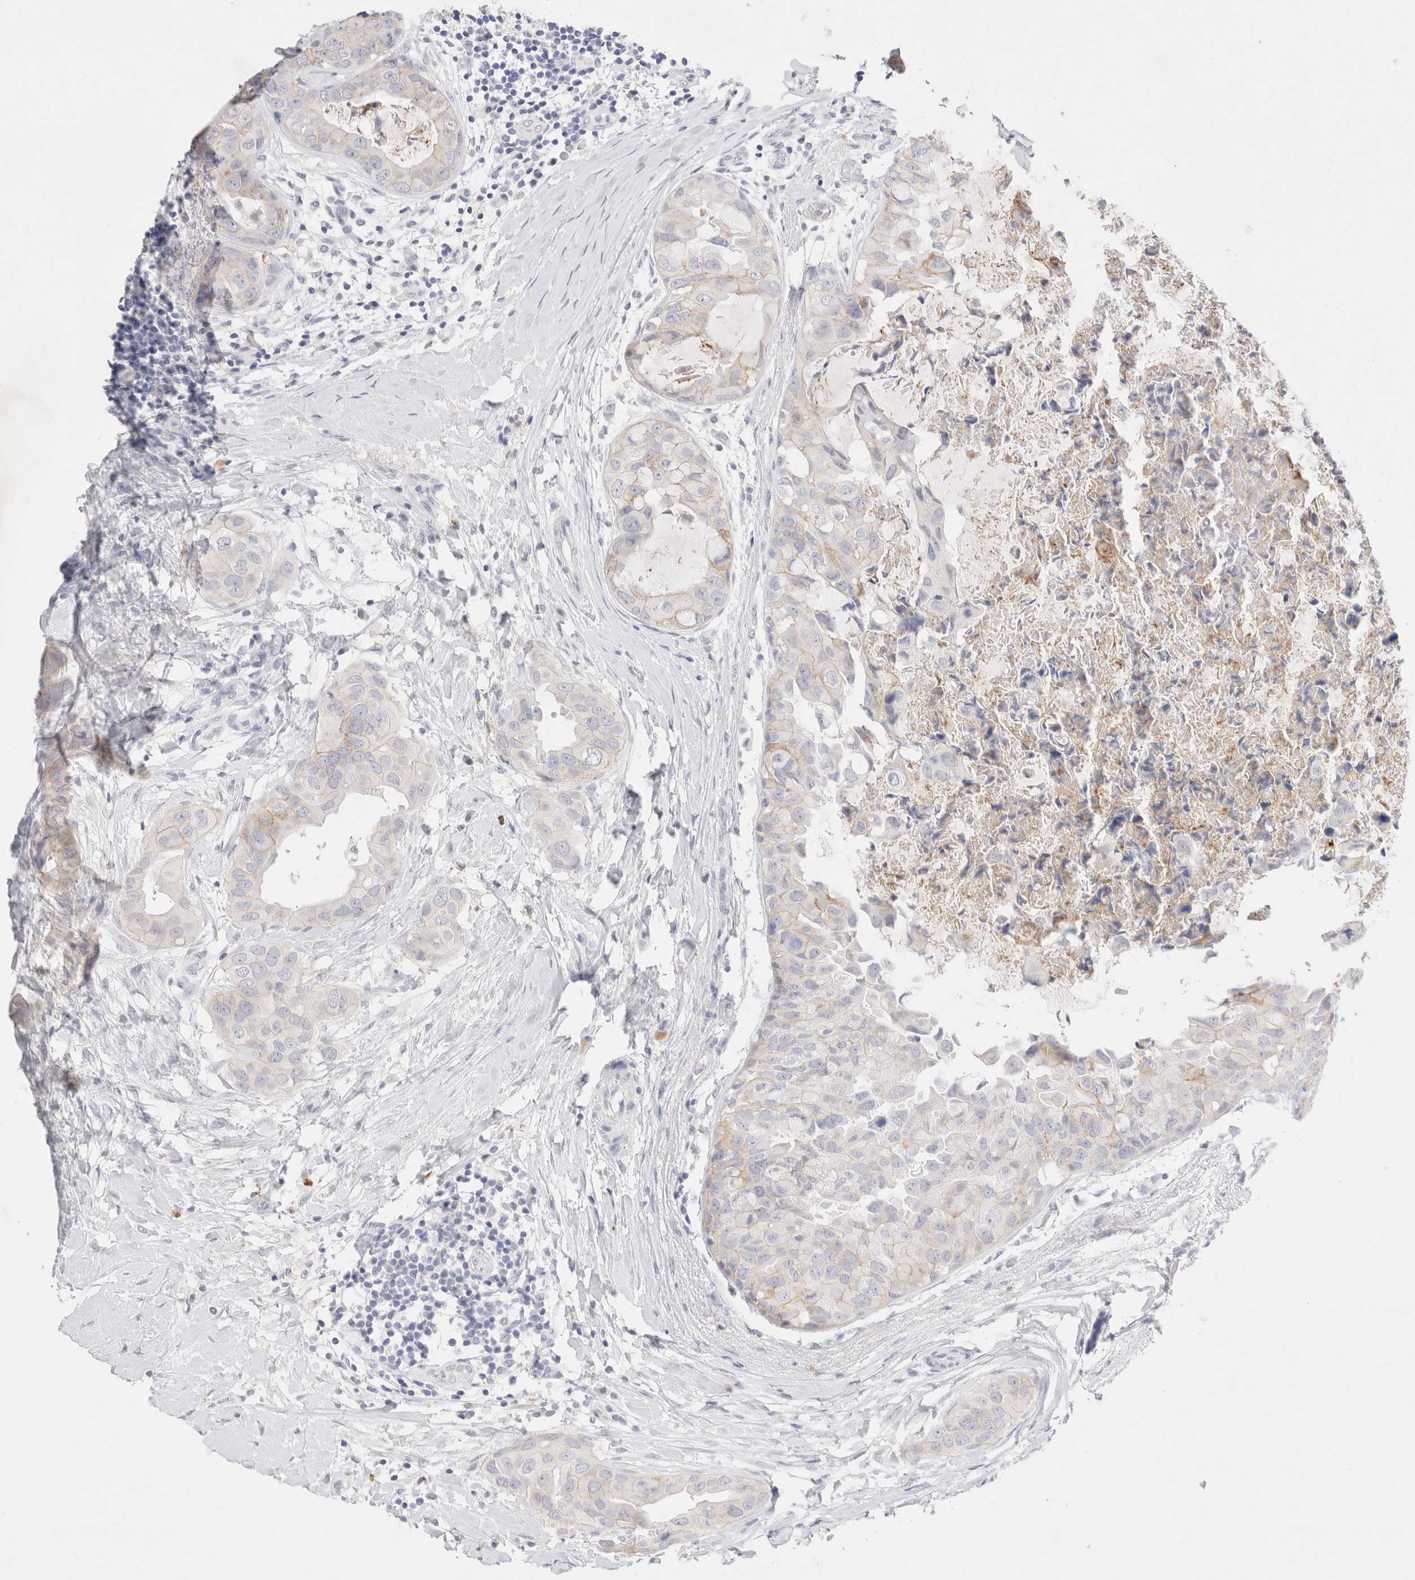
{"staining": {"intensity": "weak", "quantity": "25%-75%", "location": "cytoplasmic/membranous"}, "tissue": "breast cancer", "cell_type": "Tumor cells", "image_type": "cancer", "snomed": [{"axis": "morphology", "description": "Duct carcinoma"}, {"axis": "topography", "description": "Breast"}], "caption": "The micrograph reveals immunohistochemical staining of breast cancer (infiltrating ductal carcinoma). There is weak cytoplasmic/membranous positivity is seen in approximately 25%-75% of tumor cells.", "gene": "EPCAM", "patient": {"sex": "female", "age": 40}}